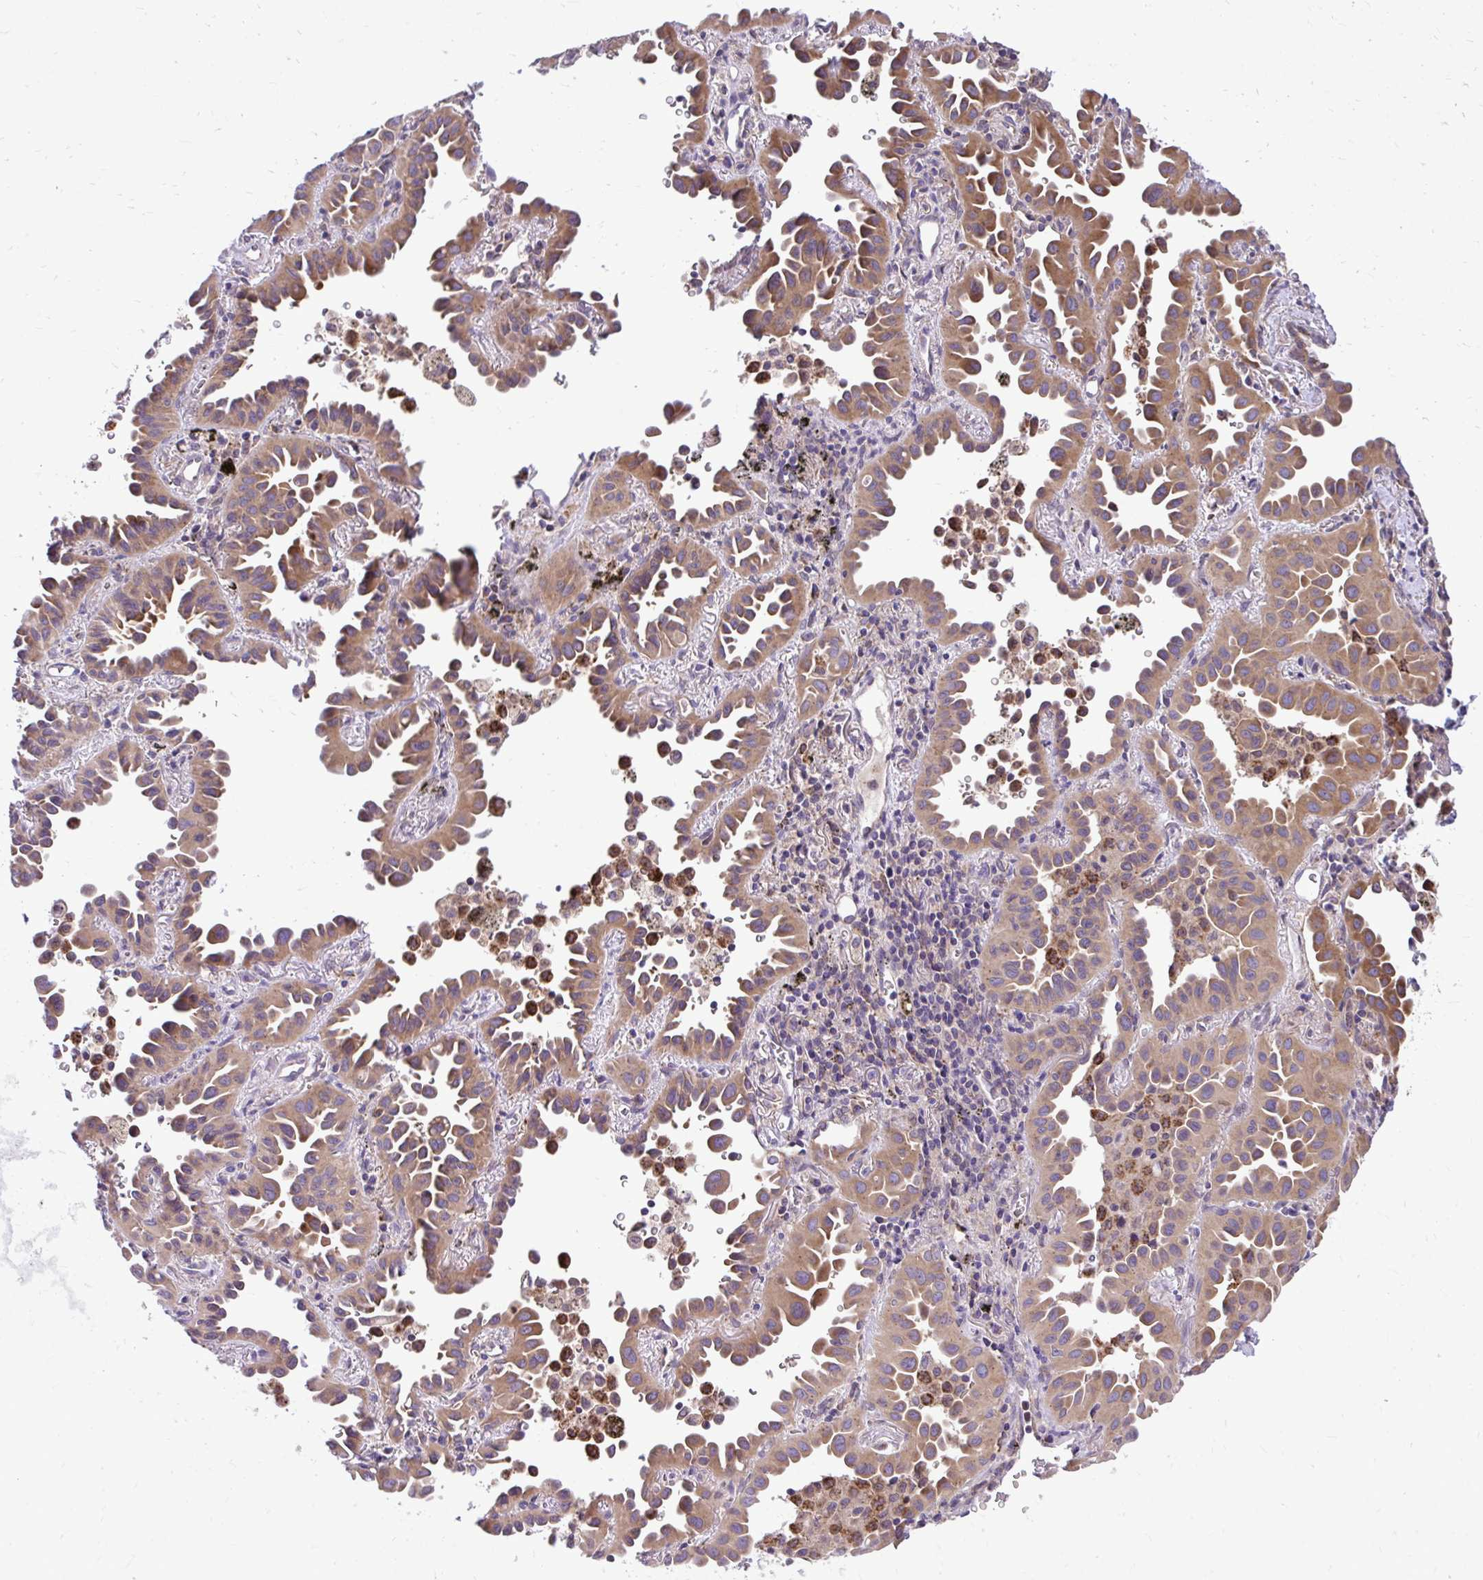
{"staining": {"intensity": "moderate", "quantity": ">75%", "location": "cytoplasmic/membranous"}, "tissue": "lung cancer", "cell_type": "Tumor cells", "image_type": "cancer", "snomed": [{"axis": "morphology", "description": "Adenocarcinoma, NOS"}, {"axis": "topography", "description": "Lung"}], "caption": "Immunohistochemical staining of human lung cancer (adenocarcinoma) exhibits medium levels of moderate cytoplasmic/membranous expression in approximately >75% of tumor cells. Nuclei are stained in blue.", "gene": "CEACAM18", "patient": {"sex": "male", "age": 68}}